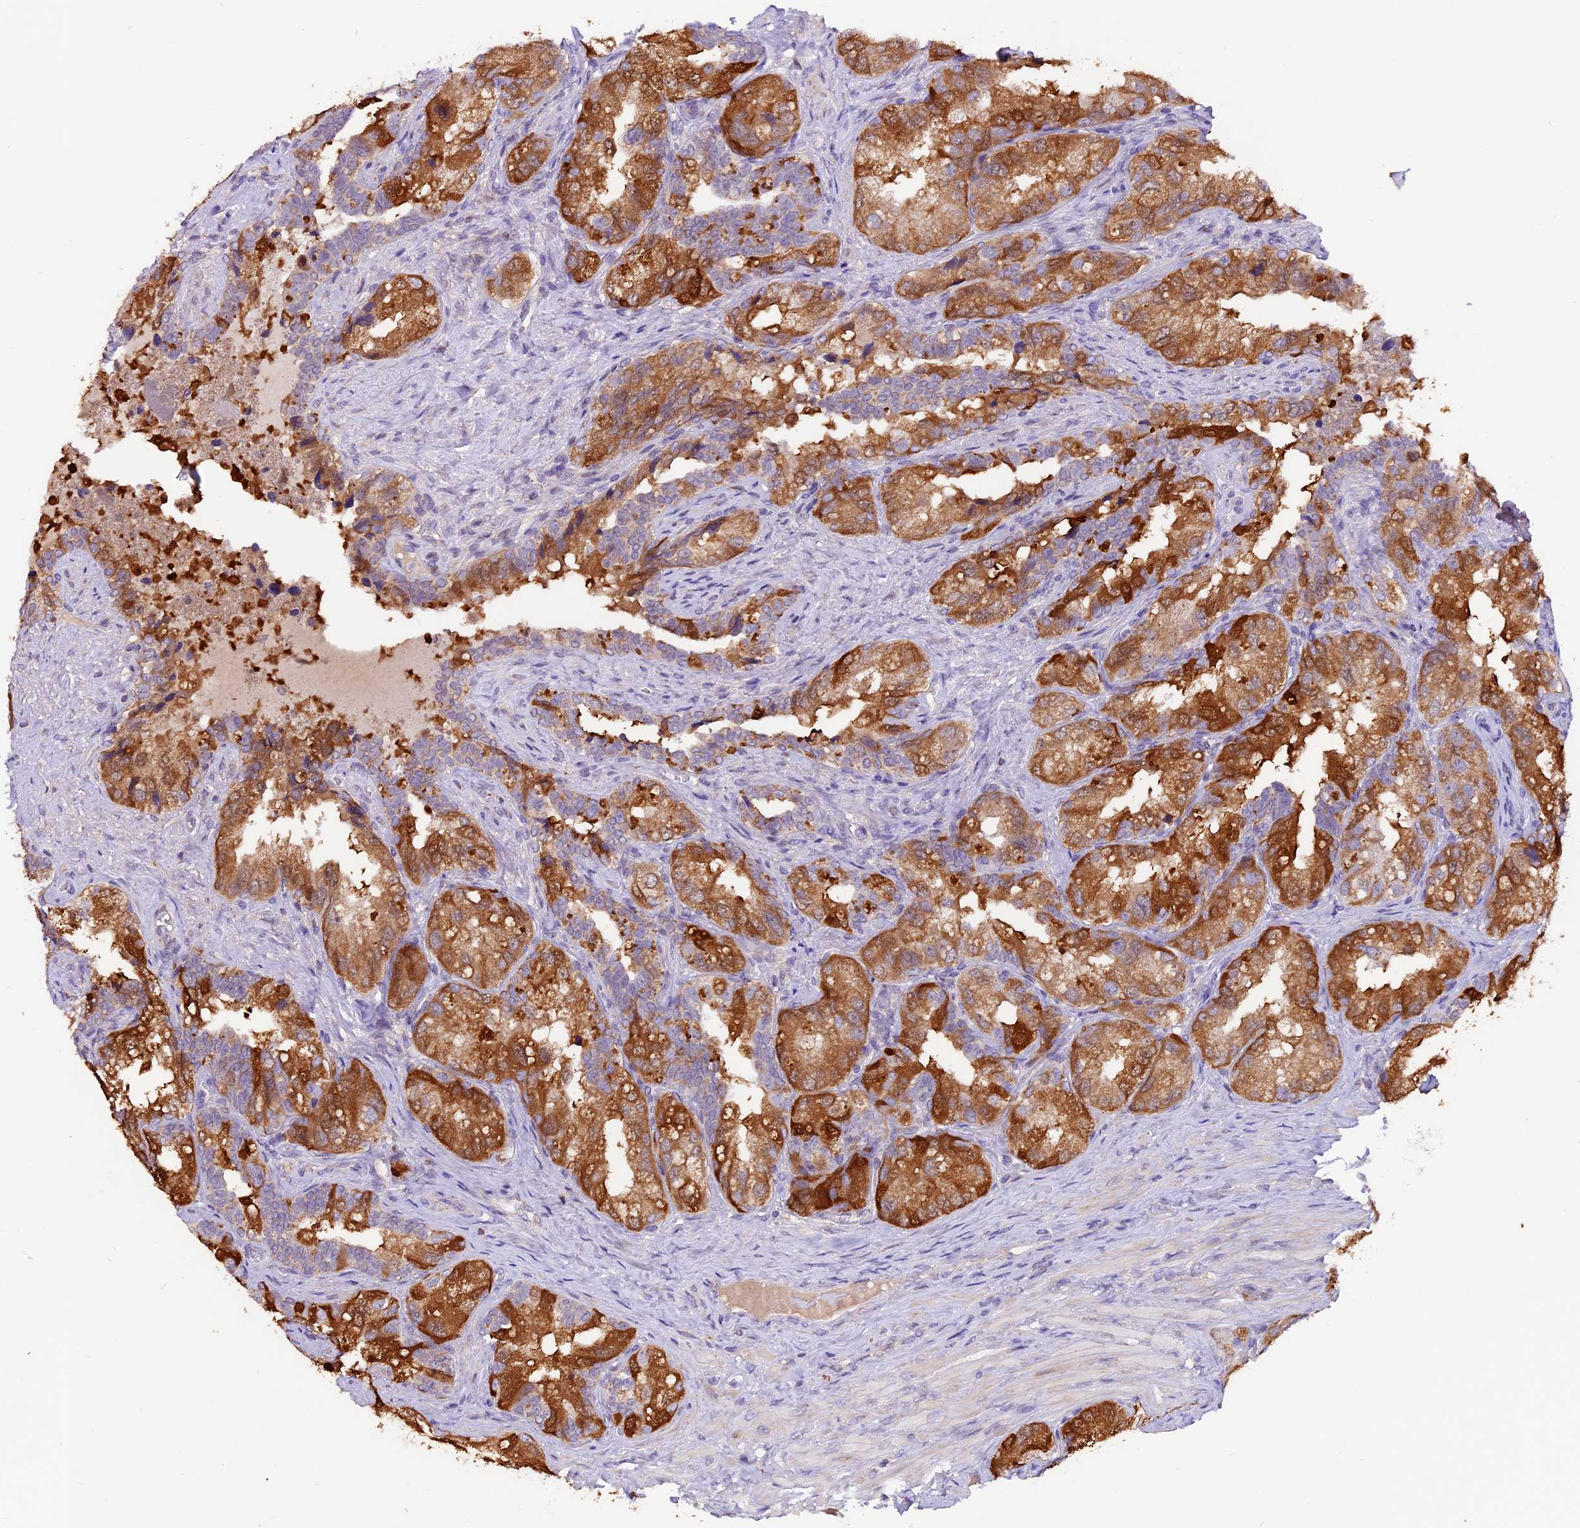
{"staining": {"intensity": "strong", "quantity": ">75%", "location": "cytoplasmic/membranous"}, "tissue": "seminal vesicle", "cell_type": "Glandular cells", "image_type": "normal", "snomed": [{"axis": "morphology", "description": "Normal tissue, NOS"}, {"axis": "topography", "description": "Seminal veicle"}, {"axis": "topography", "description": "Peripheral nerve tissue"}], "caption": "Protein staining by immunohistochemistry demonstrates strong cytoplasmic/membranous expression in approximately >75% of glandular cells in unremarkable seminal vesicle.", "gene": "DDX28", "patient": {"sex": "male", "age": 67}}